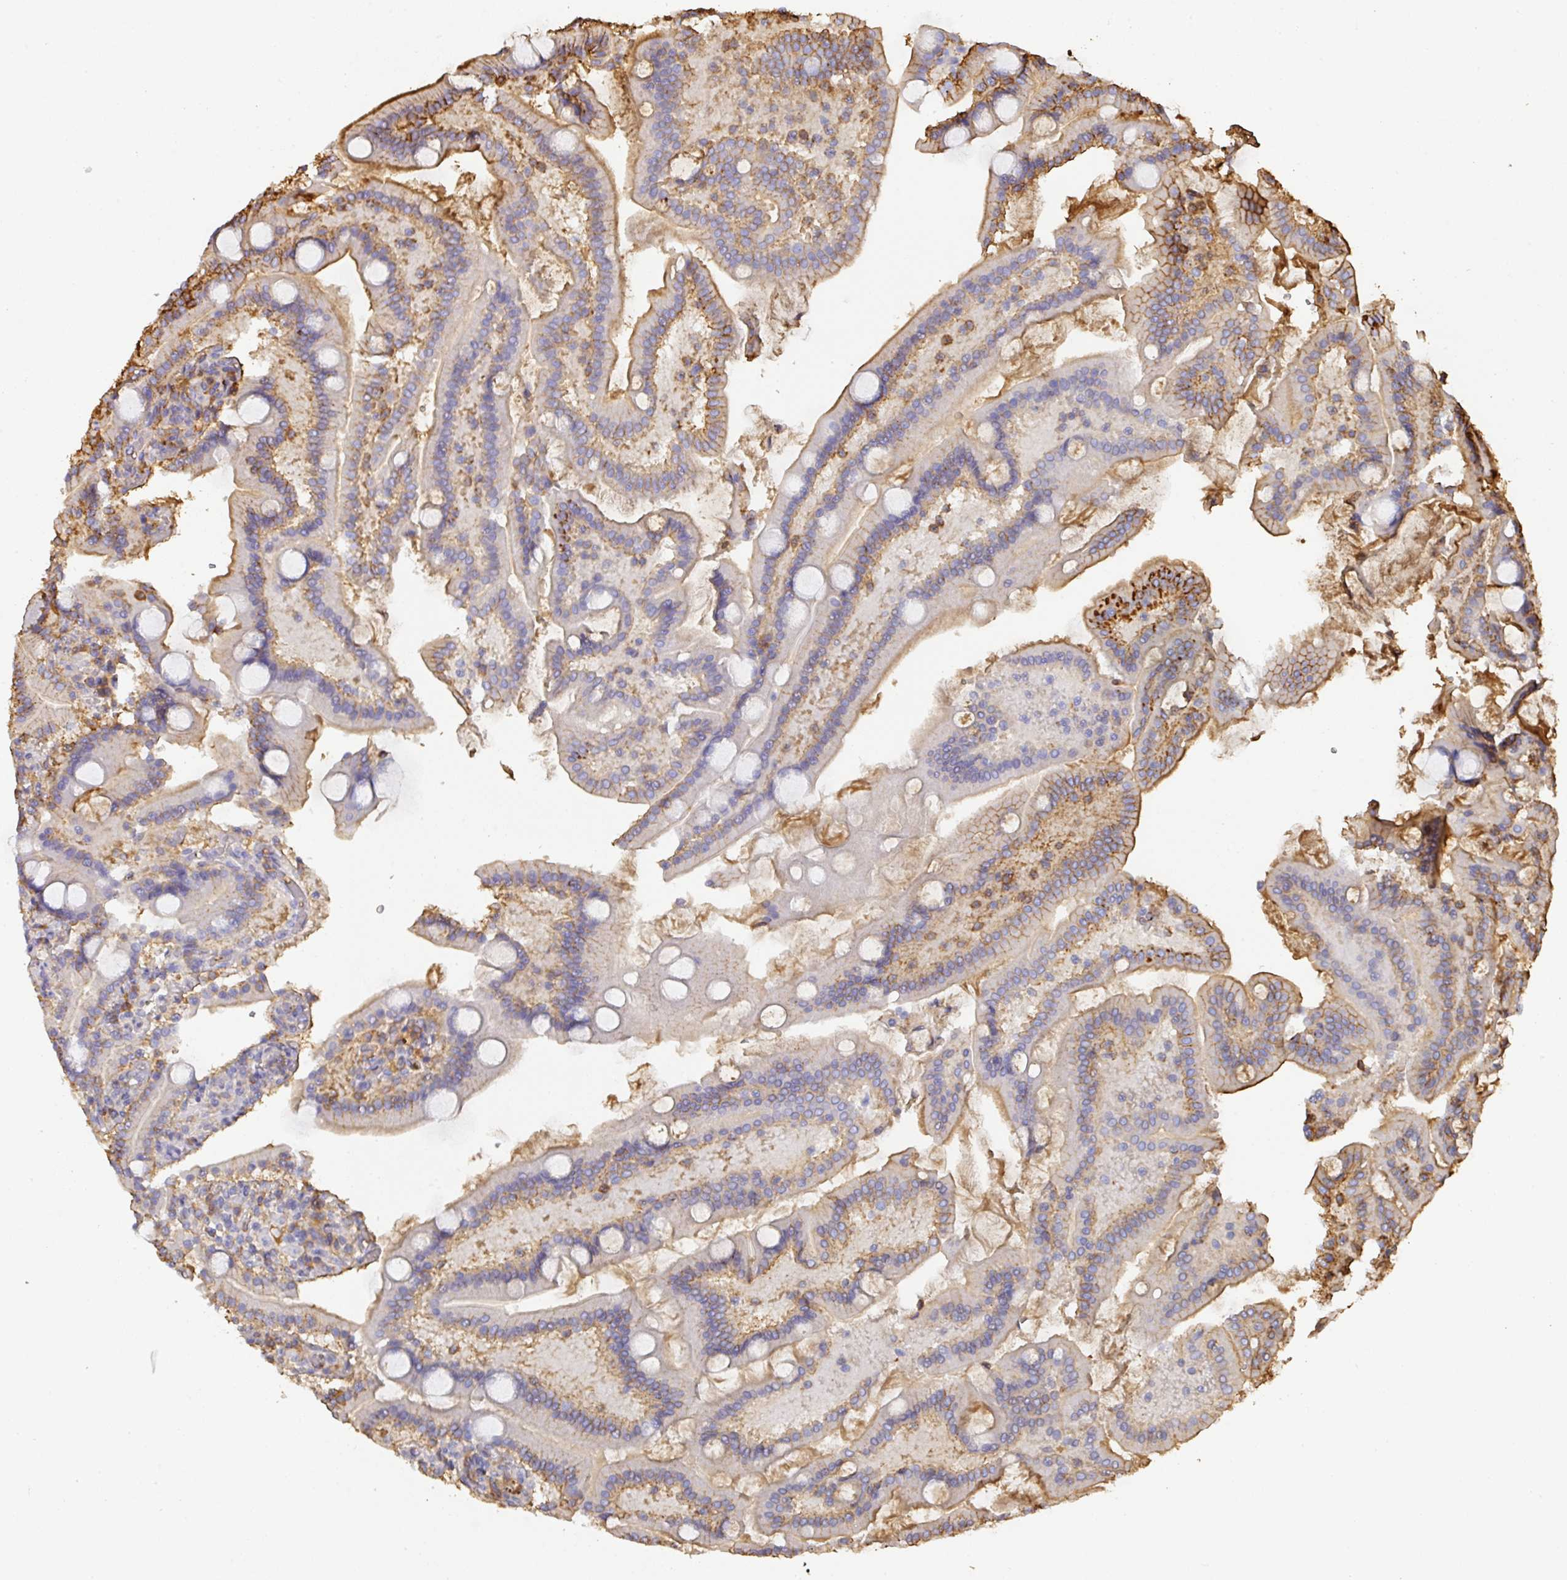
{"staining": {"intensity": "moderate", "quantity": "25%-75%", "location": "cytoplasmic/membranous"}, "tissue": "duodenum", "cell_type": "Glandular cells", "image_type": "normal", "snomed": [{"axis": "morphology", "description": "Normal tissue, NOS"}, {"axis": "topography", "description": "Duodenum"}], "caption": "Human duodenum stained for a protein (brown) reveals moderate cytoplasmic/membranous positive staining in about 25%-75% of glandular cells.", "gene": "ALB", "patient": {"sex": "male", "age": 55}}